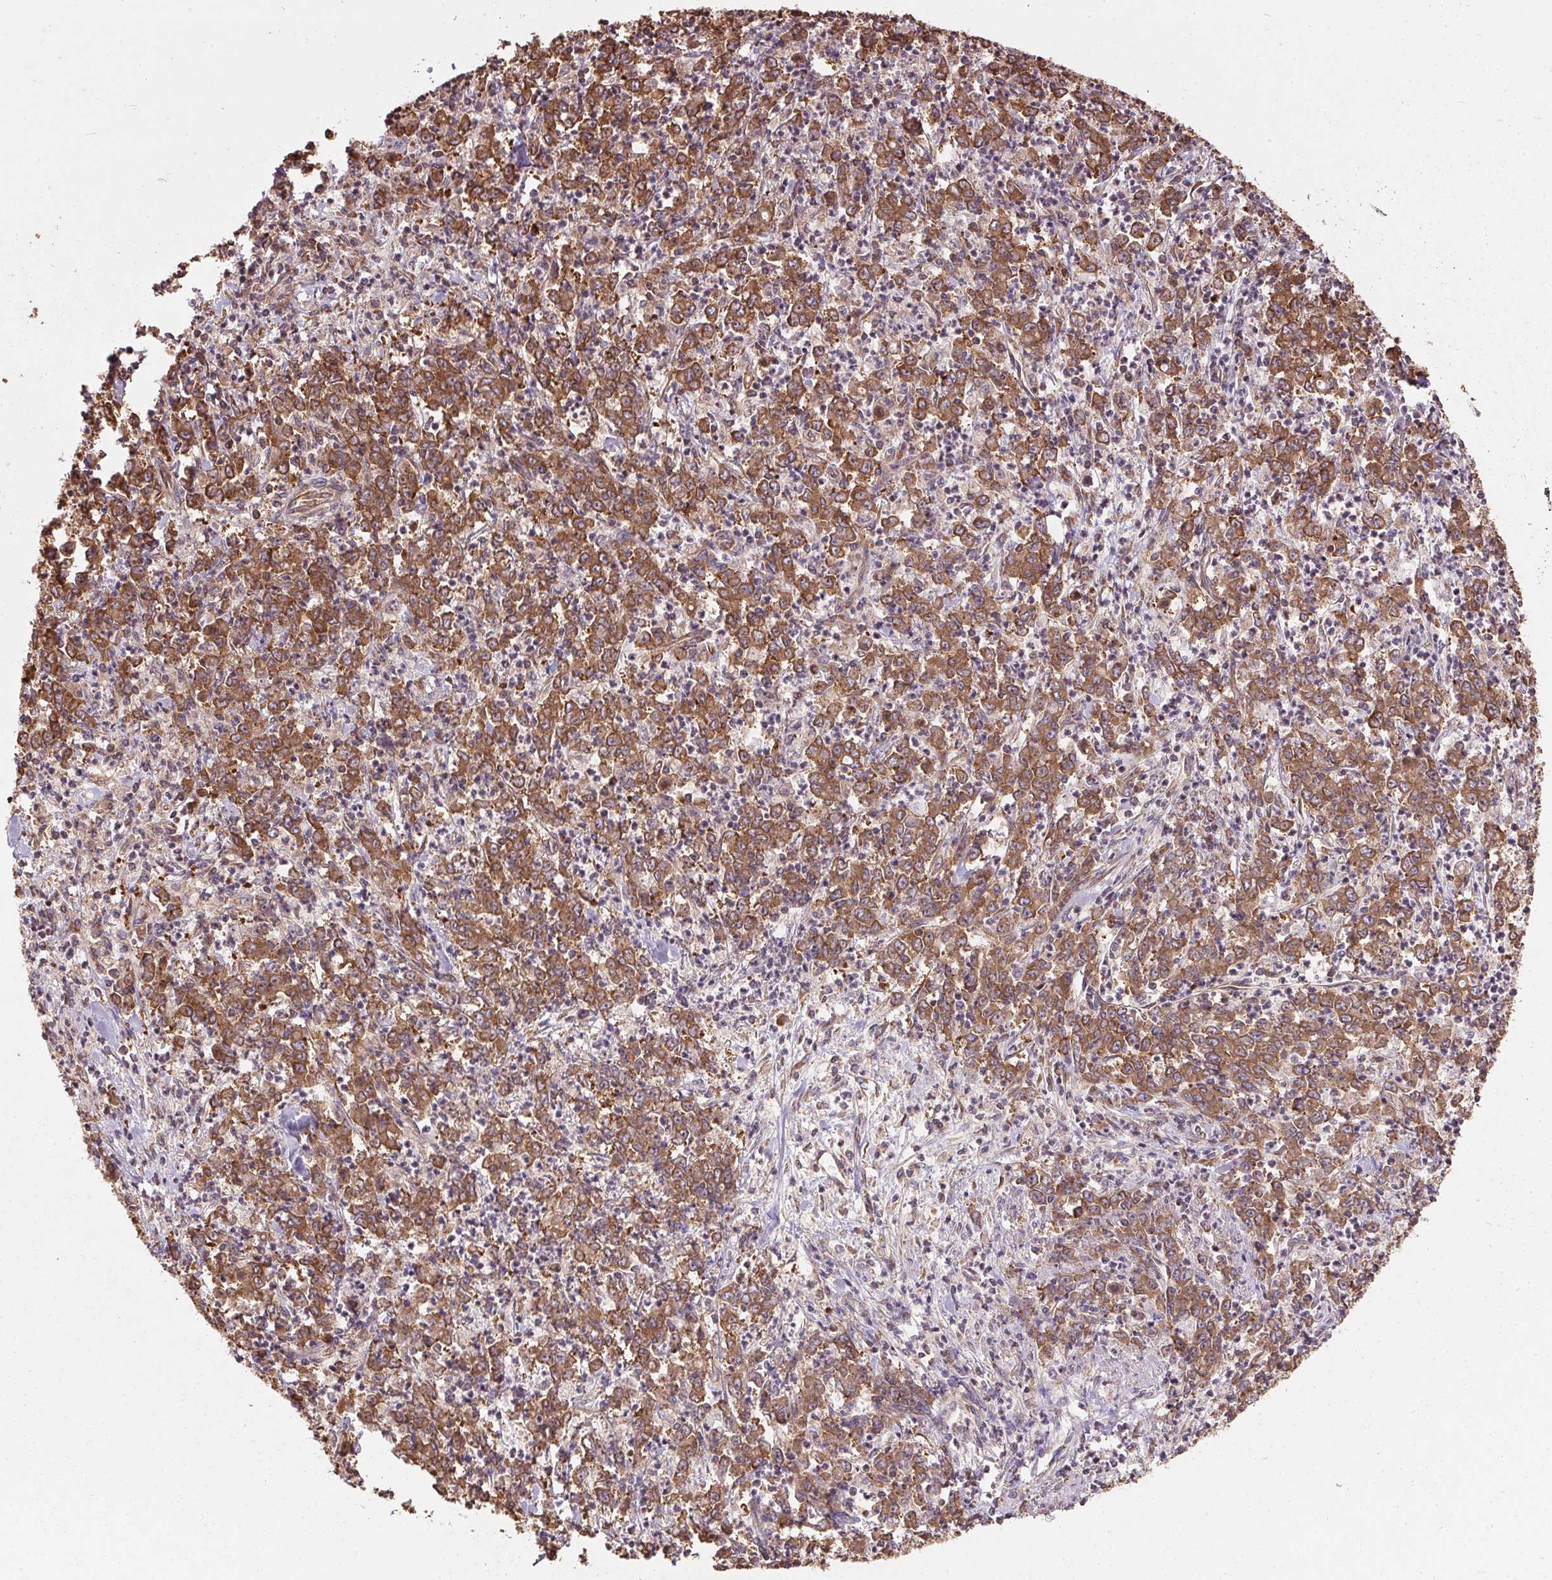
{"staining": {"intensity": "strong", "quantity": ">75%", "location": "cytoplasmic/membranous"}, "tissue": "stomach cancer", "cell_type": "Tumor cells", "image_type": "cancer", "snomed": [{"axis": "morphology", "description": "Adenocarcinoma, NOS"}, {"axis": "topography", "description": "Stomach, lower"}], "caption": "High-magnification brightfield microscopy of adenocarcinoma (stomach) stained with DAB (3,3'-diaminobenzidine) (brown) and counterstained with hematoxylin (blue). tumor cells exhibit strong cytoplasmic/membranous positivity is seen in about>75% of cells.", "gene": "EIF2S1", "patient": {"sex": "female", "age": 71}}